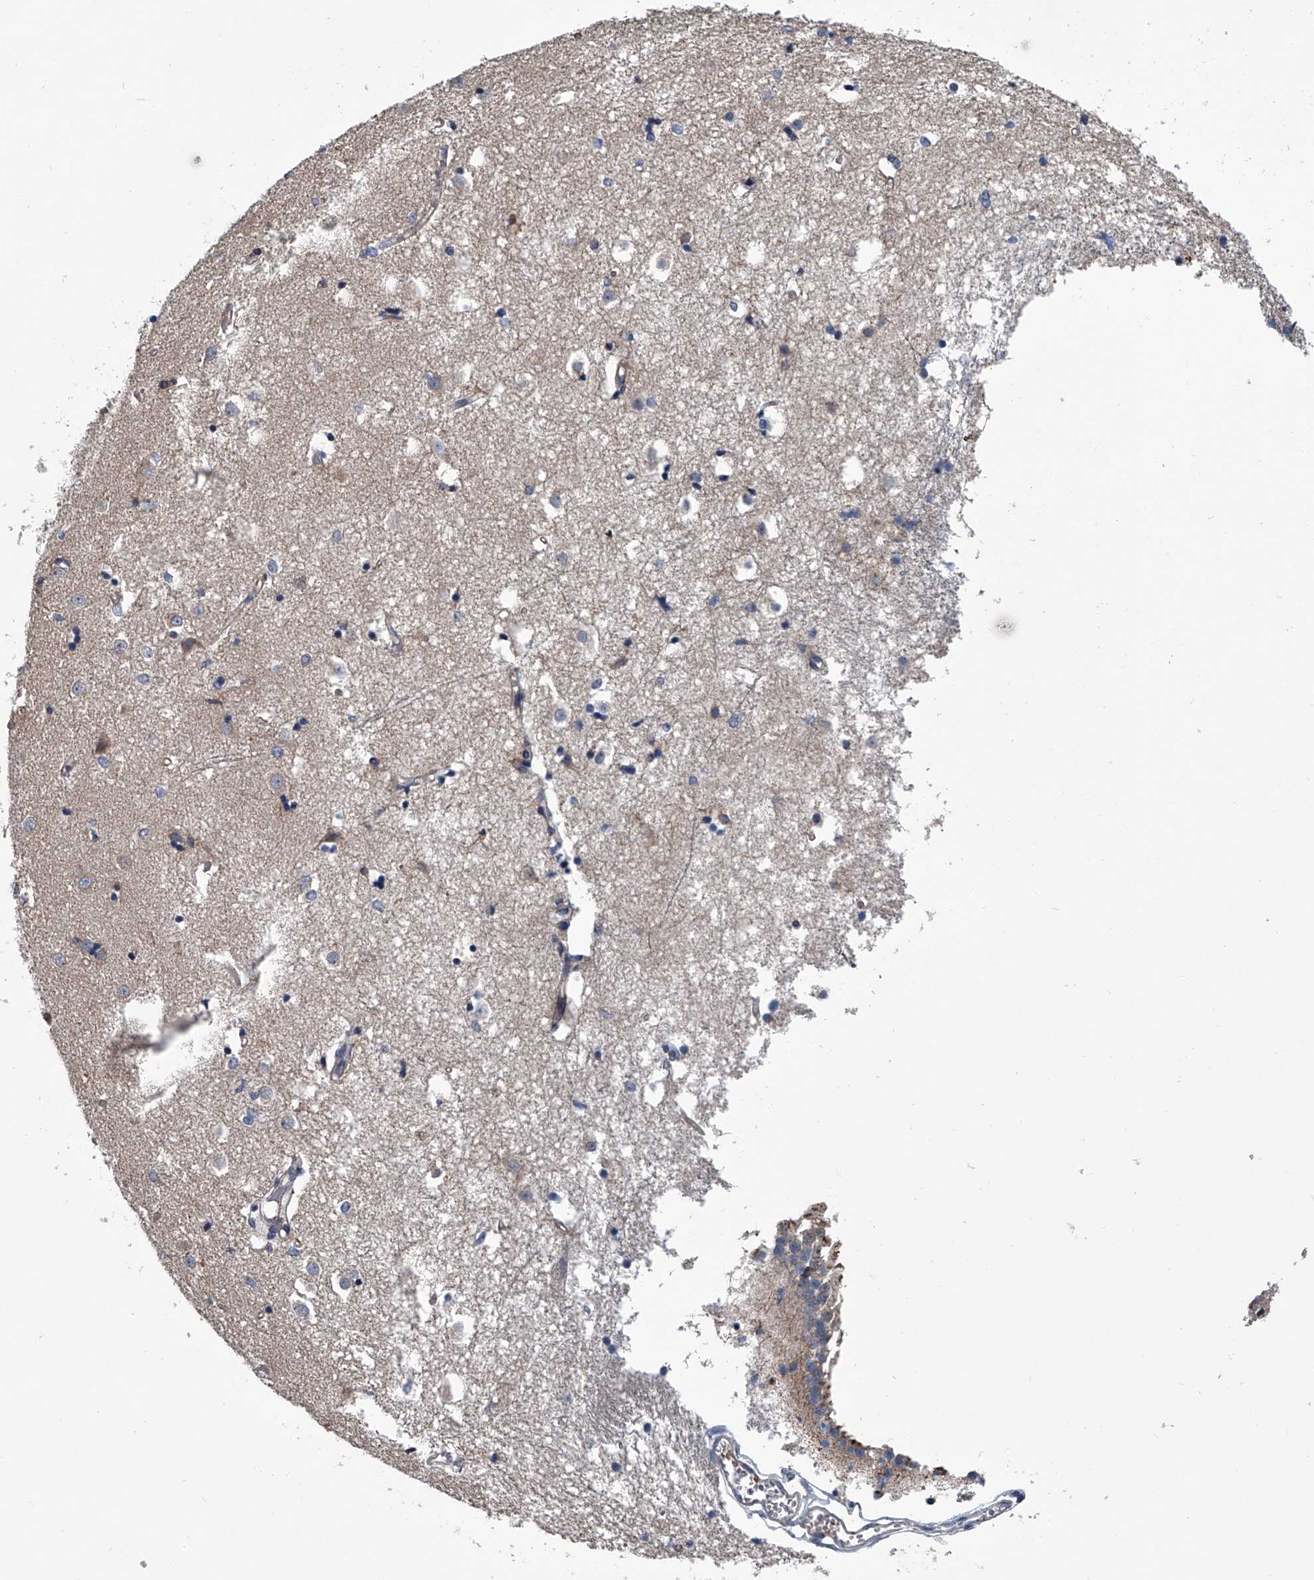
{"staining": {"intensity": "negative", "quantity": "none", "location": "none"}, "tissue": "caudate", "cell_type": "Glial cells", "image_type": "normal", "snomed": [{"axis": "morphology", "description": "Normal tissue, NOS"}, {"axis": "topography", "description": "Lateral ventricle wall"}], "caption": "Image shows no protein expression in glial cells of normal caudate.", "gene": "ABCG1", "patient": {"sex": "male", "age": 45}}